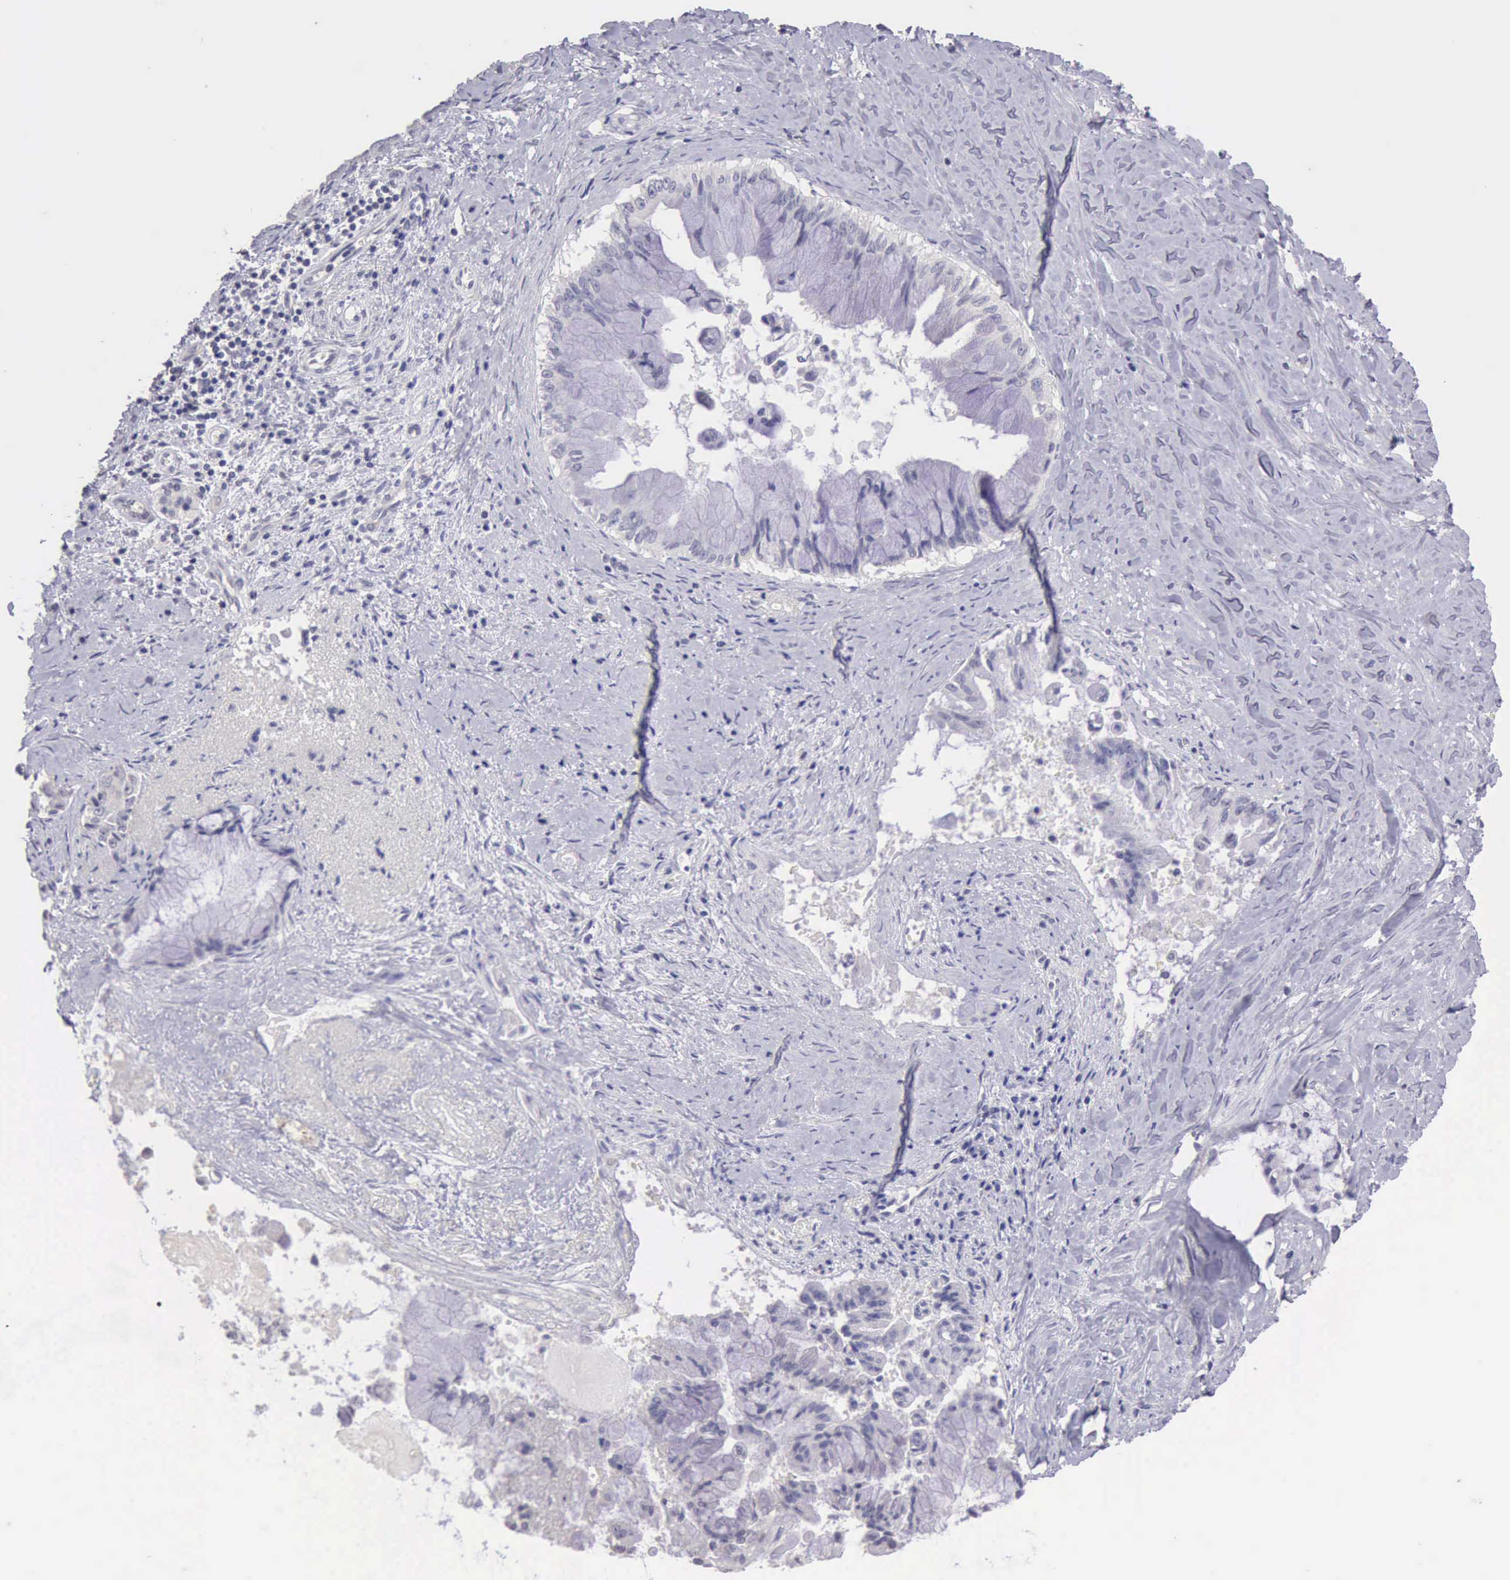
{"staining": {"intensity": "negative", "quantity": "none", "location": "none"}, "tissue": "pancreatic cancer", "cell_type": "Tumor cells", "image_type": "cancer", "snomed": [{"axis": "morphology", "description": "Adenocarcinoma, NOS"}, {"axis": "topography", "description": "Pancreas"}], "caption": "IHC of pancreatic cancer (adenocarcinoma) displays no staining in tumor cells.", "gene": "KCND1", "patient": {"sex": "male", "age": 59}}